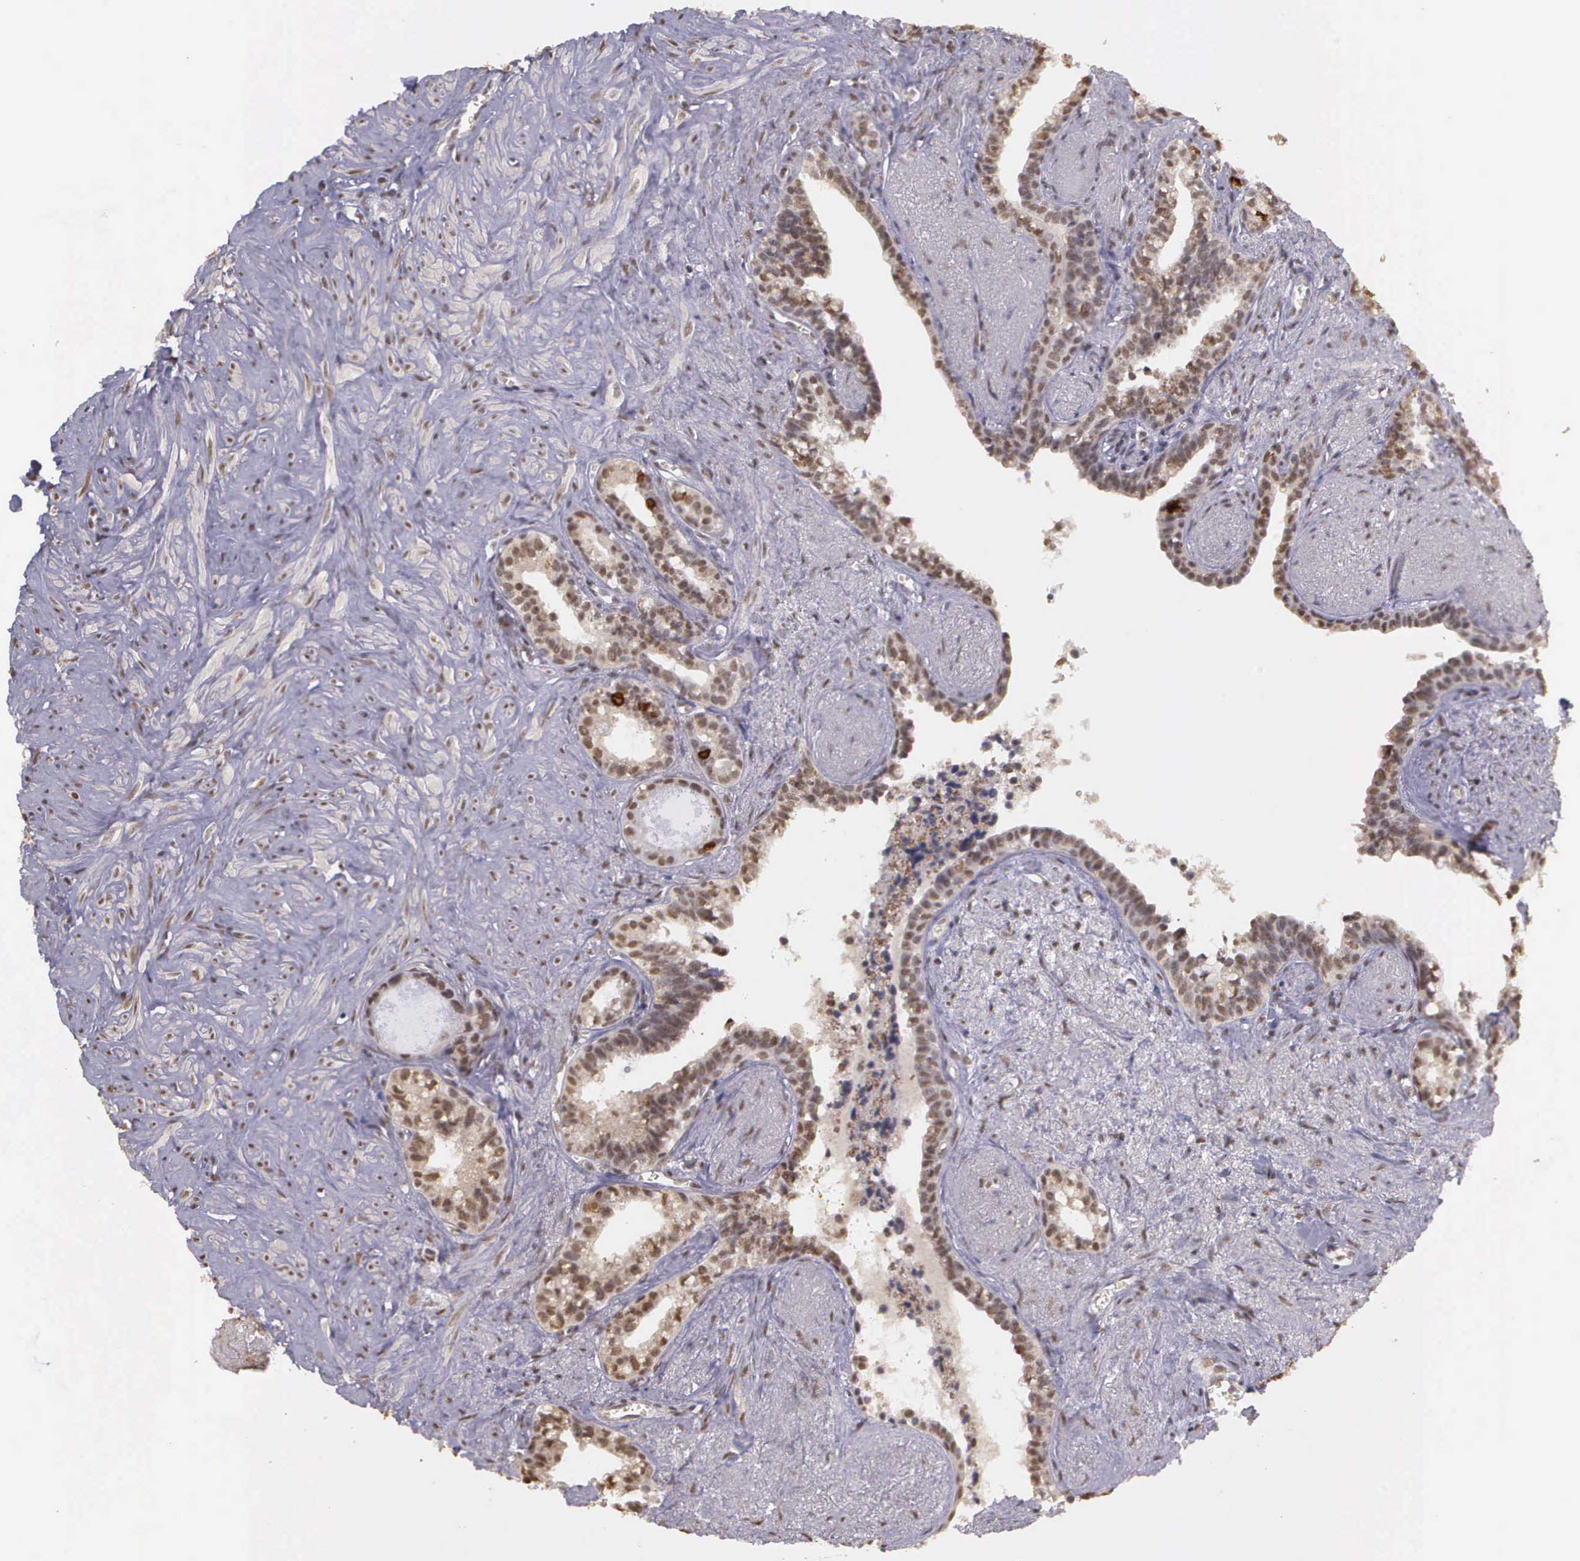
{"staining": {"intensity": "moderate", "quantity": ">75%", "location": "nuclear"}, "tissue": "seminal vesicle", "cell_type": "Glandular cells", "image_type": "normal", "snomed": [{"axis": "morphology", "description": "Normal tissue, NOS"}, {"axis": "topography", "description": "Seminal veicle"}], "caption": "A high-resolution histopathology image shows IHC staining of unremarkable seminal vesicle, which shows moderate nuclear staining in about >75% of glandular cells.", "gene": "ARMCX5", "patient": {"sex": "male", "age": 60}}